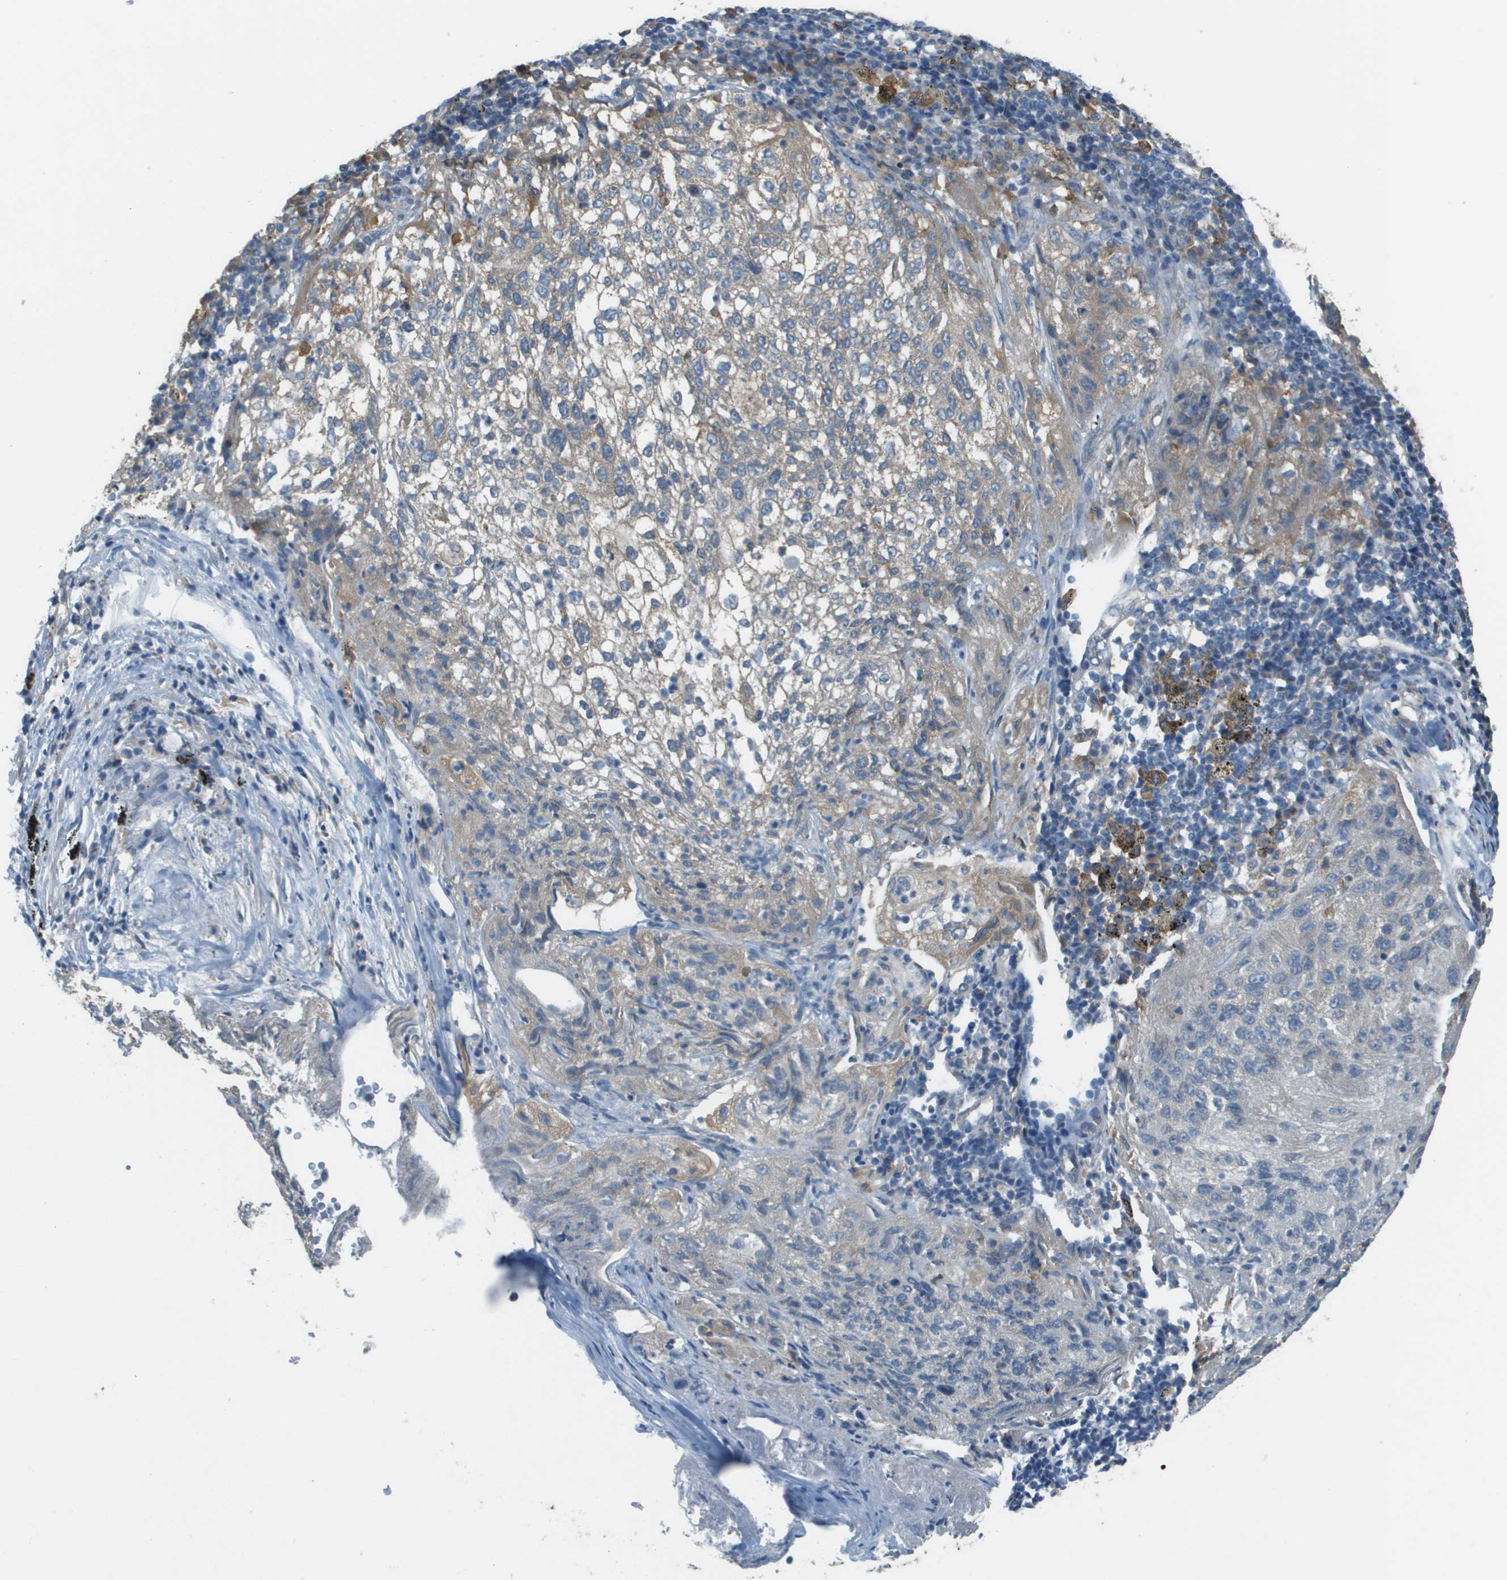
{"staining": {"intensity": "moderate", "quantity": "<25%", "location": "cytoplasmic/membranous"}, "tissue": "lung cancer", "cell_type": "Tumor cells", "image_type": "cancer", "snomed": [{"axis": "morphology", "description": "Inflammation, NOS"}, {"axis": "morphology", "description": "Squamous cell carcinoma, NOS"}, {"axis": "topography", "description": "Lymph node"}, {"axis": "topography", "description": "Soft tissue"}, {"axis": "topography", "description": "Lung"}], "caption": "This micrograph reveals immunohistochemistry (IHC) staining of lung cancer (squamous cell carcinoma), with low moderate cytoplasmic/membranous staining in approximately <25% of tumor cells.", "gene": "CORO1B", "patient": {"sex": "male", "age": 66}}